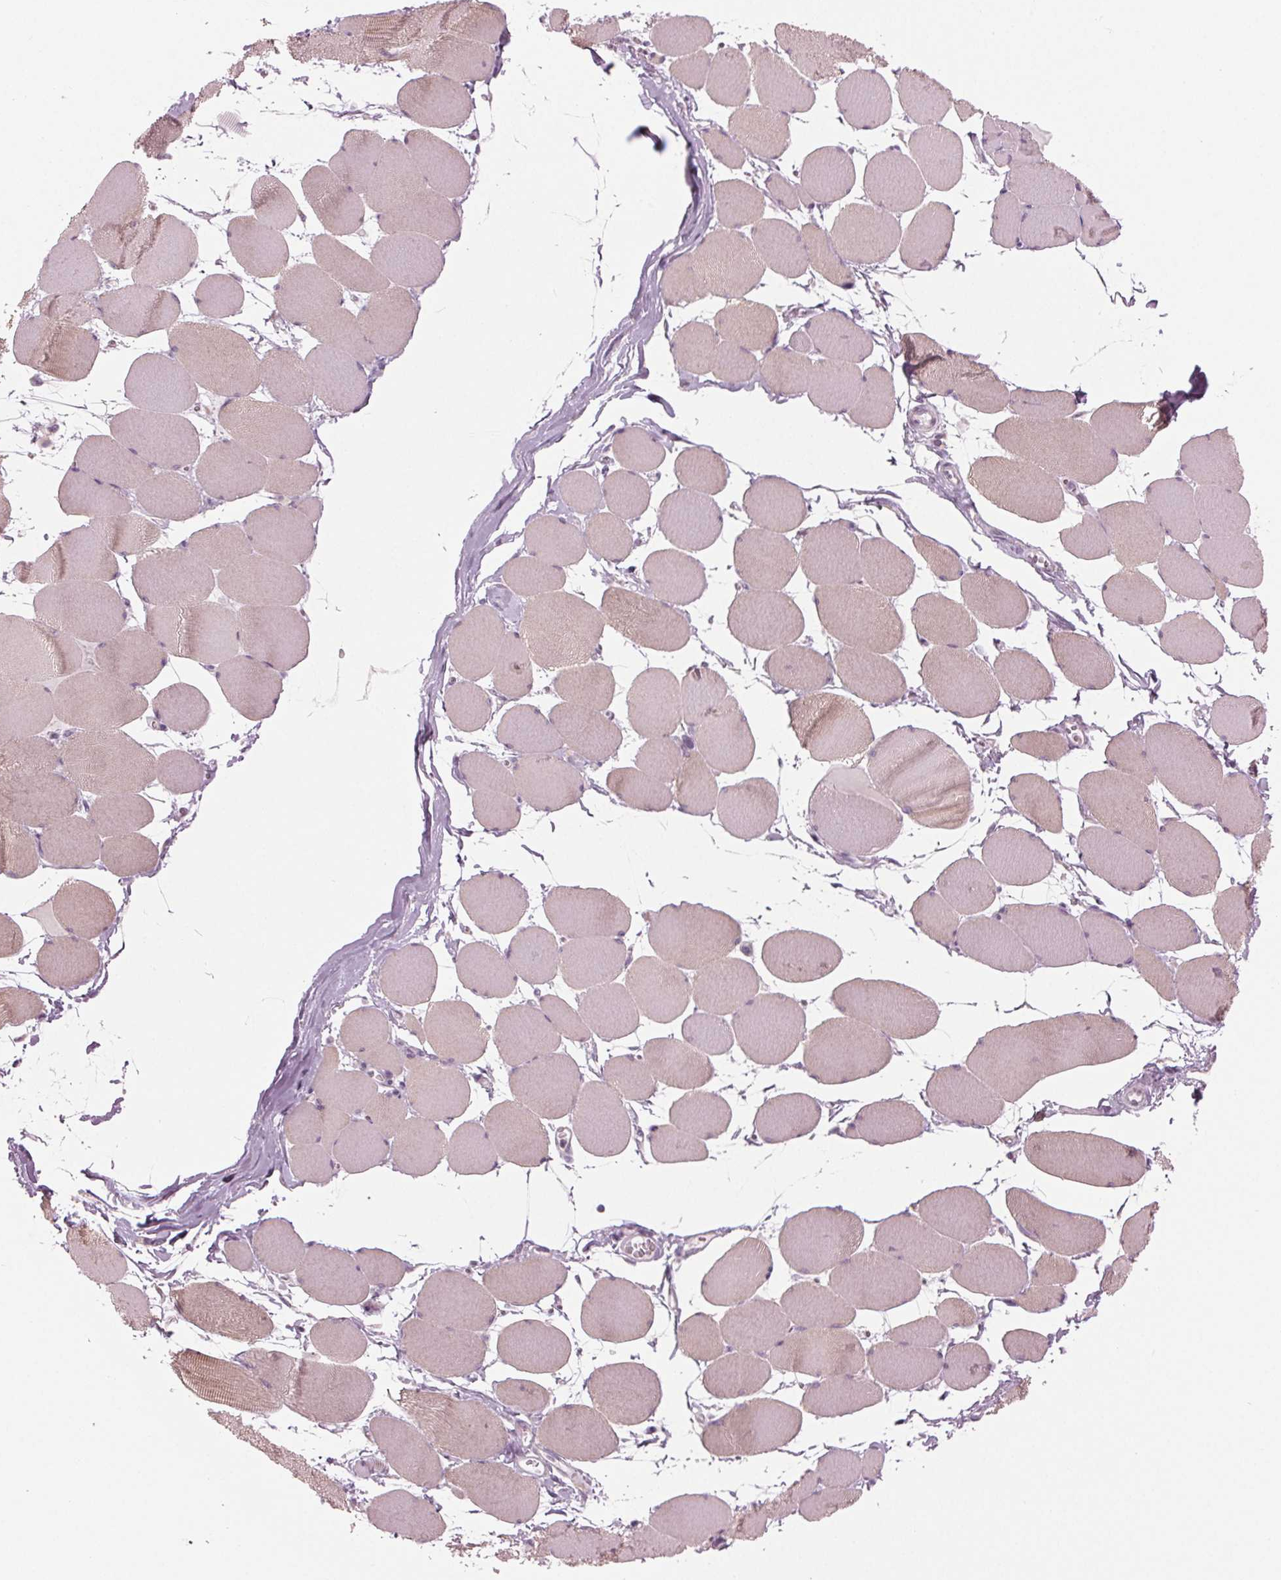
{"staining": {"intensity": "weak", "quantity": "25%-75%", "location": "cytoplasmic/membranous"}, "tissue": "skeletal muscle", "cell_type": "Myocytes", "image_type": "normal", "snomed": [{"axis": "morphology", "description": "Normal tissue, NOS"}, {"axis": "topography", "description": "Skeletal muscle"}], "caption": "A histopathology image showing weak cytoplasmic/membranous positivity in about 25%-75% of myocytes in normal skeletal muscle, as visualized by brown immunohistochemical staining.", "gene": "PRAP1", "patient": {"sex": "female", "age": 75}}